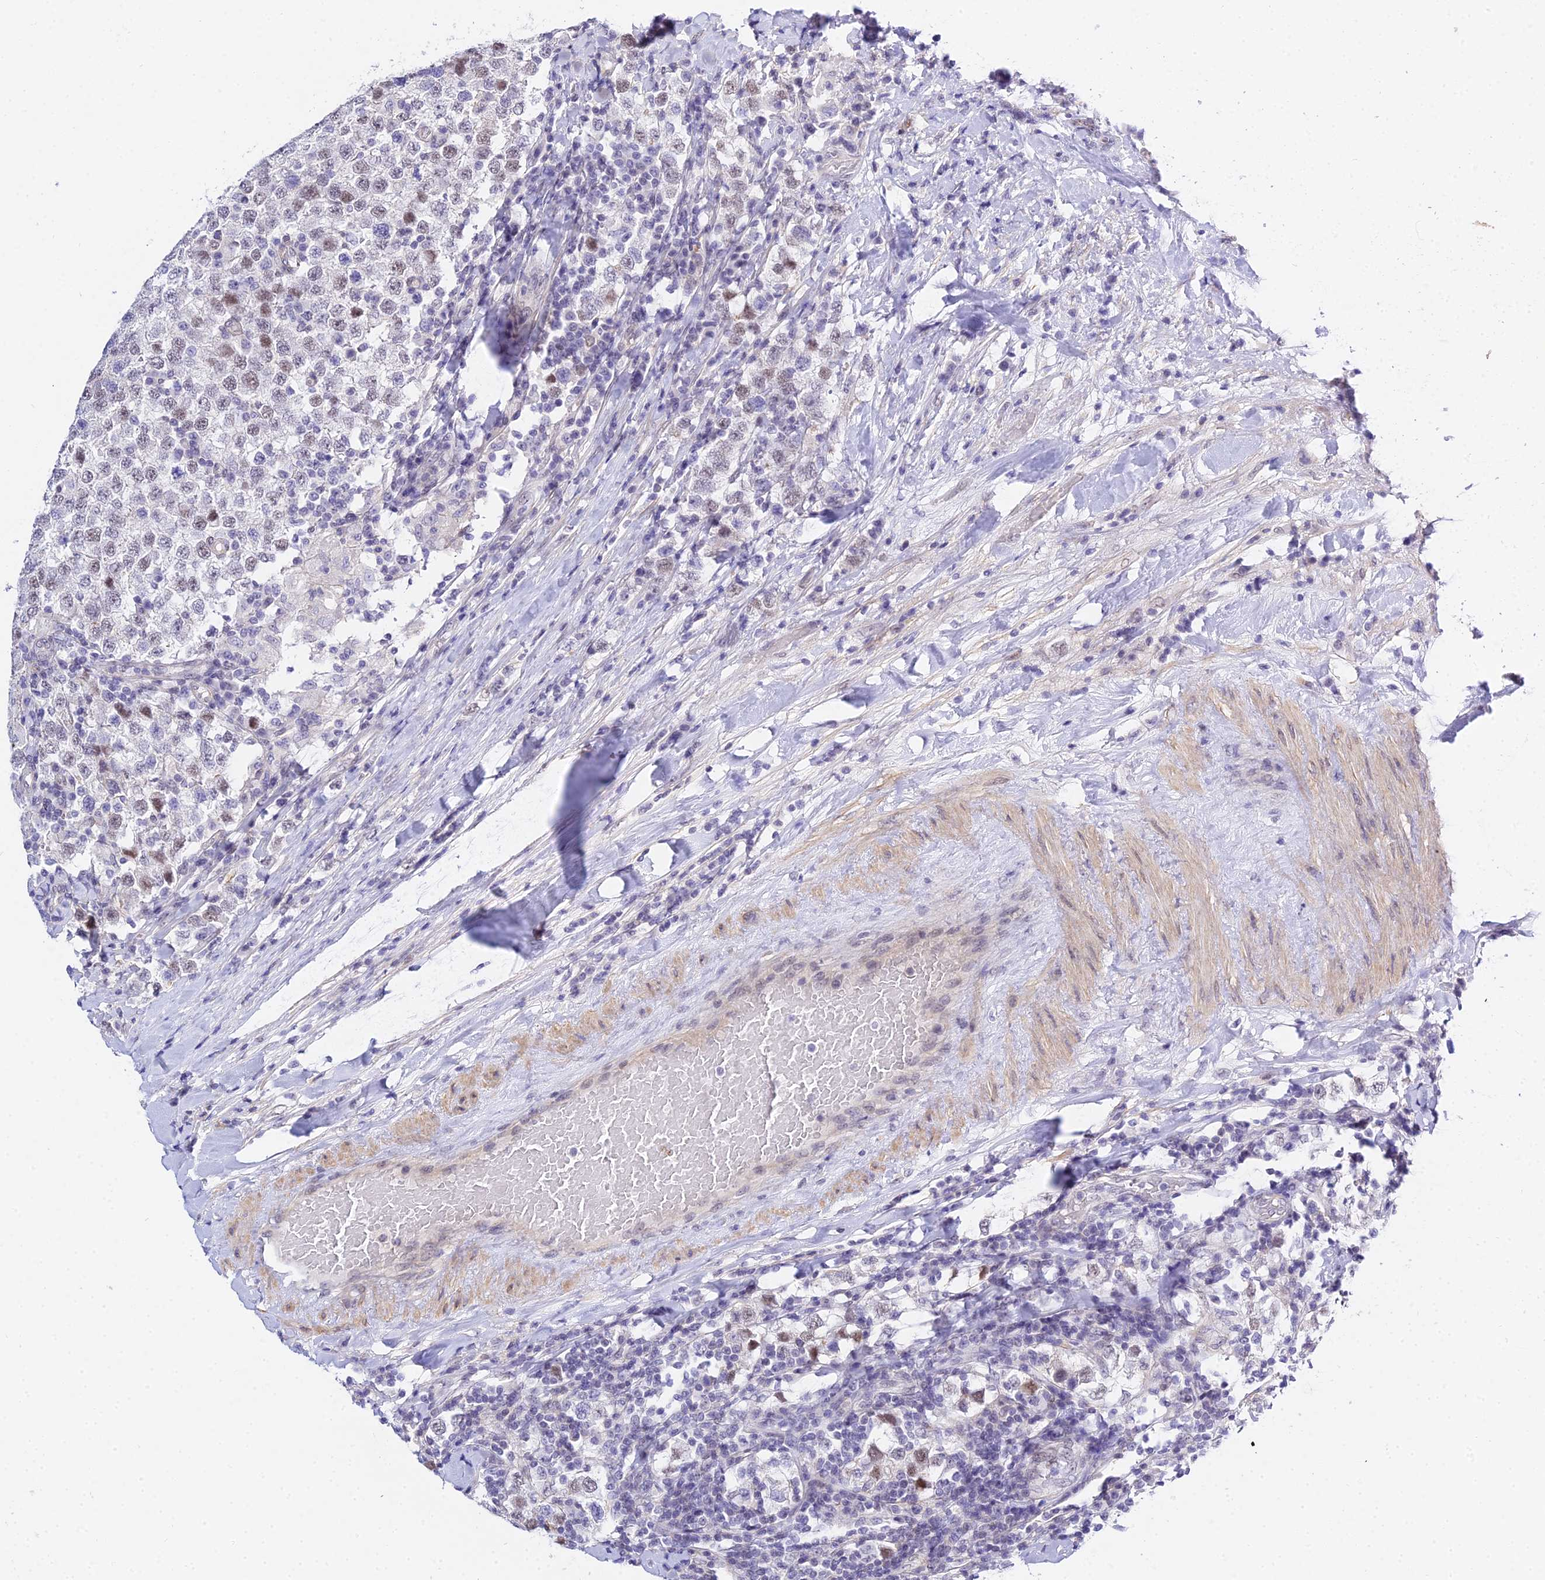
{"staining": {"intensity": "moderate", "quantity": "<25%", "location": "nuclear"}, "tissue": "testis cancer", "cell_type": "Tumor cells", "image_type": "cancer", "snomed": [{"axis": "morphology", "description": "Seminoma, NOS"}, {"axis": "topography", "description": "Testis"}], "caption": "Moderate nuclear protein positivity is seen in about <25% of tumor cells in testis cancer (seminoma).", "gene": "ZNF628", "patient": {"sex": "male", "age": 34}}